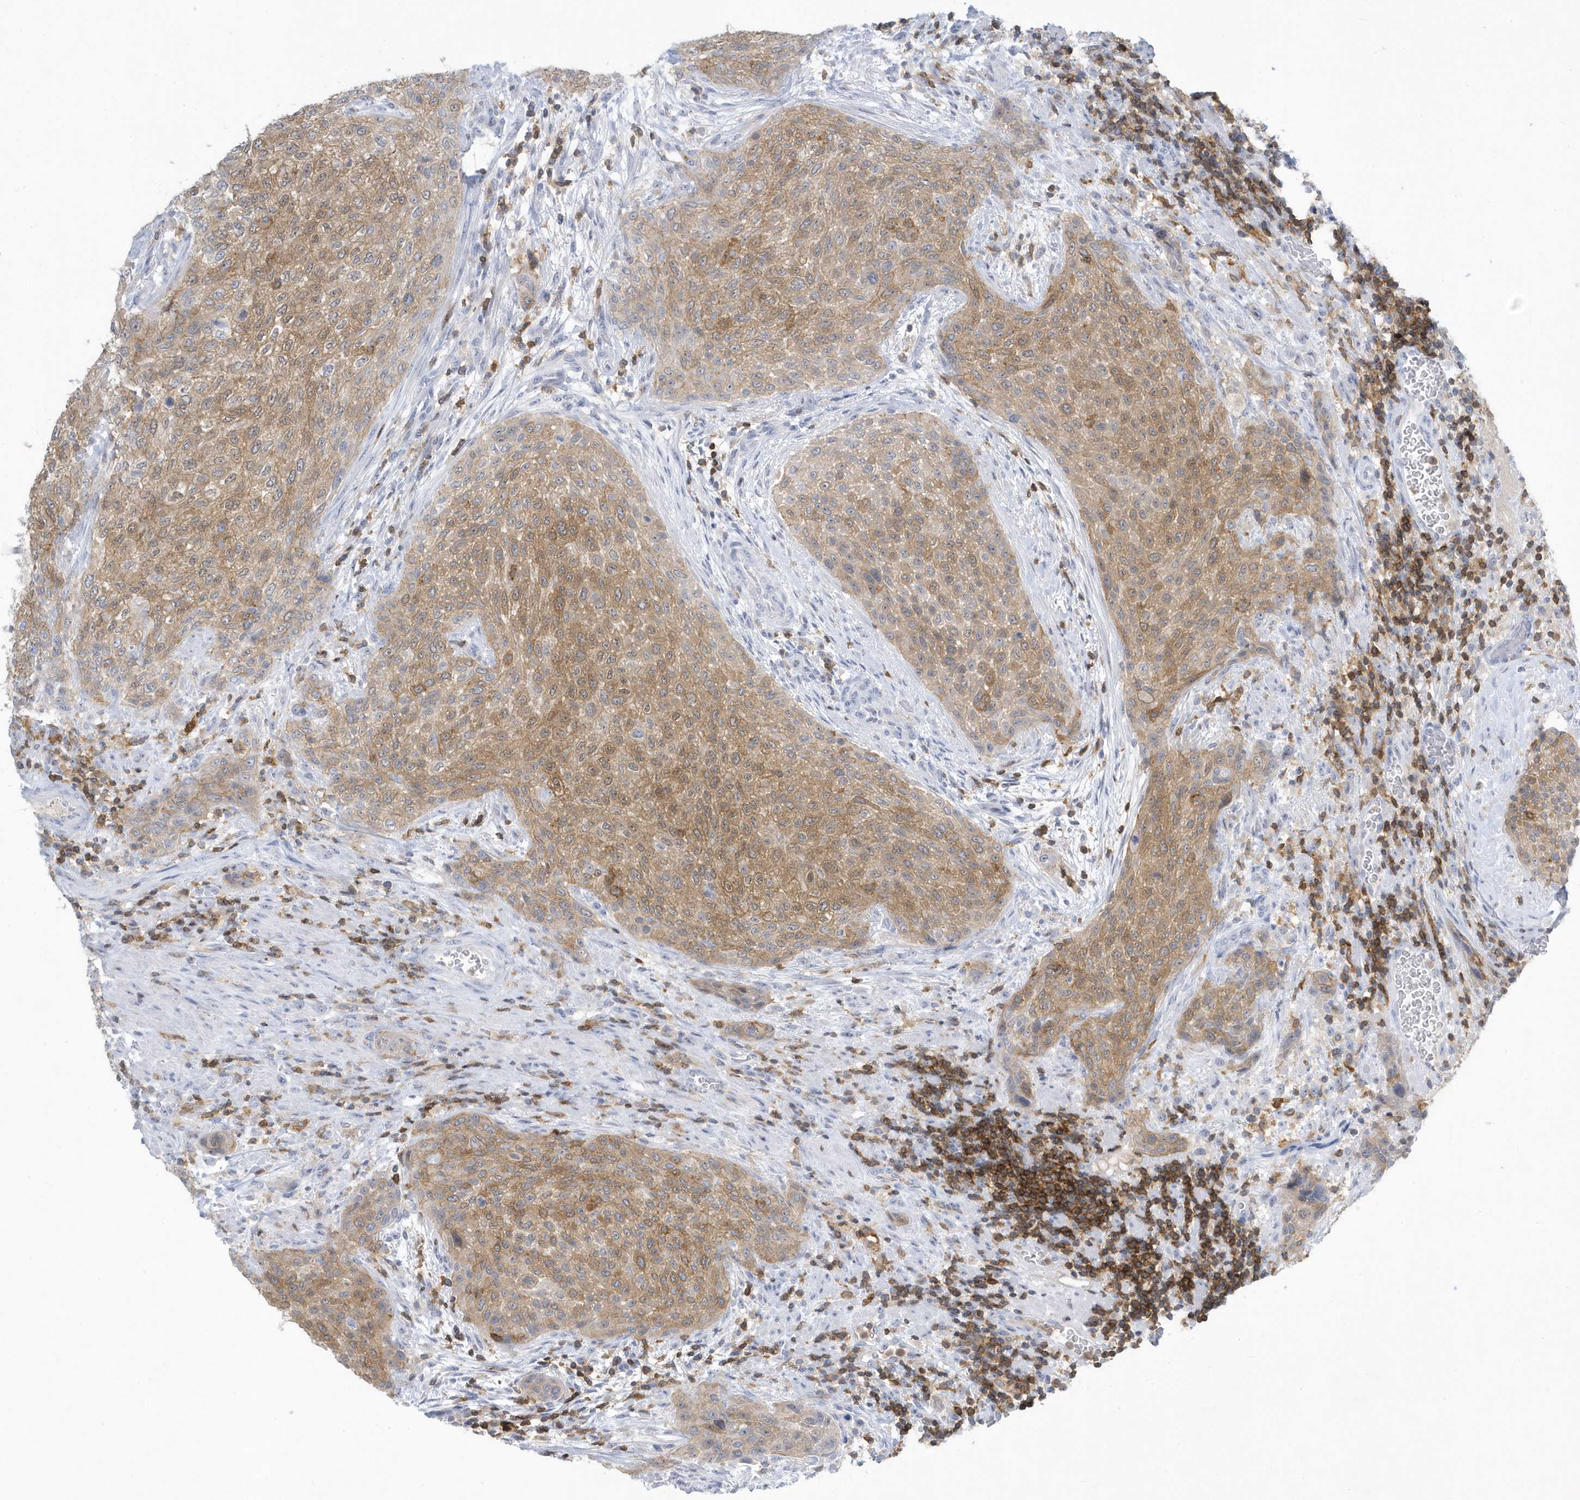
{"staining": {"intensity": "moderate", "quantity": ">75%", "location": "cytoplasmic/membranous"}, "tissue": "urothelial cancer", "cell_type": "Tumor cells", "image_type": "cancer", "snomed": [{"axis": "morphology", "description": "Urothelial carcinoma, High grade"}, {"axis": "topography", "description": "Urinary bladder"}], "caption": "Immunohistochemistry (DAB (3,3'-diaminobenzidine)) staining of human high-grade urothelial carcinoma reveals moderate cytoplasmic/membranous protein positivity in approximately >75% of tumor cells.", "gene": "PSD4", "patient": {"sex": "male", "age": 35}}